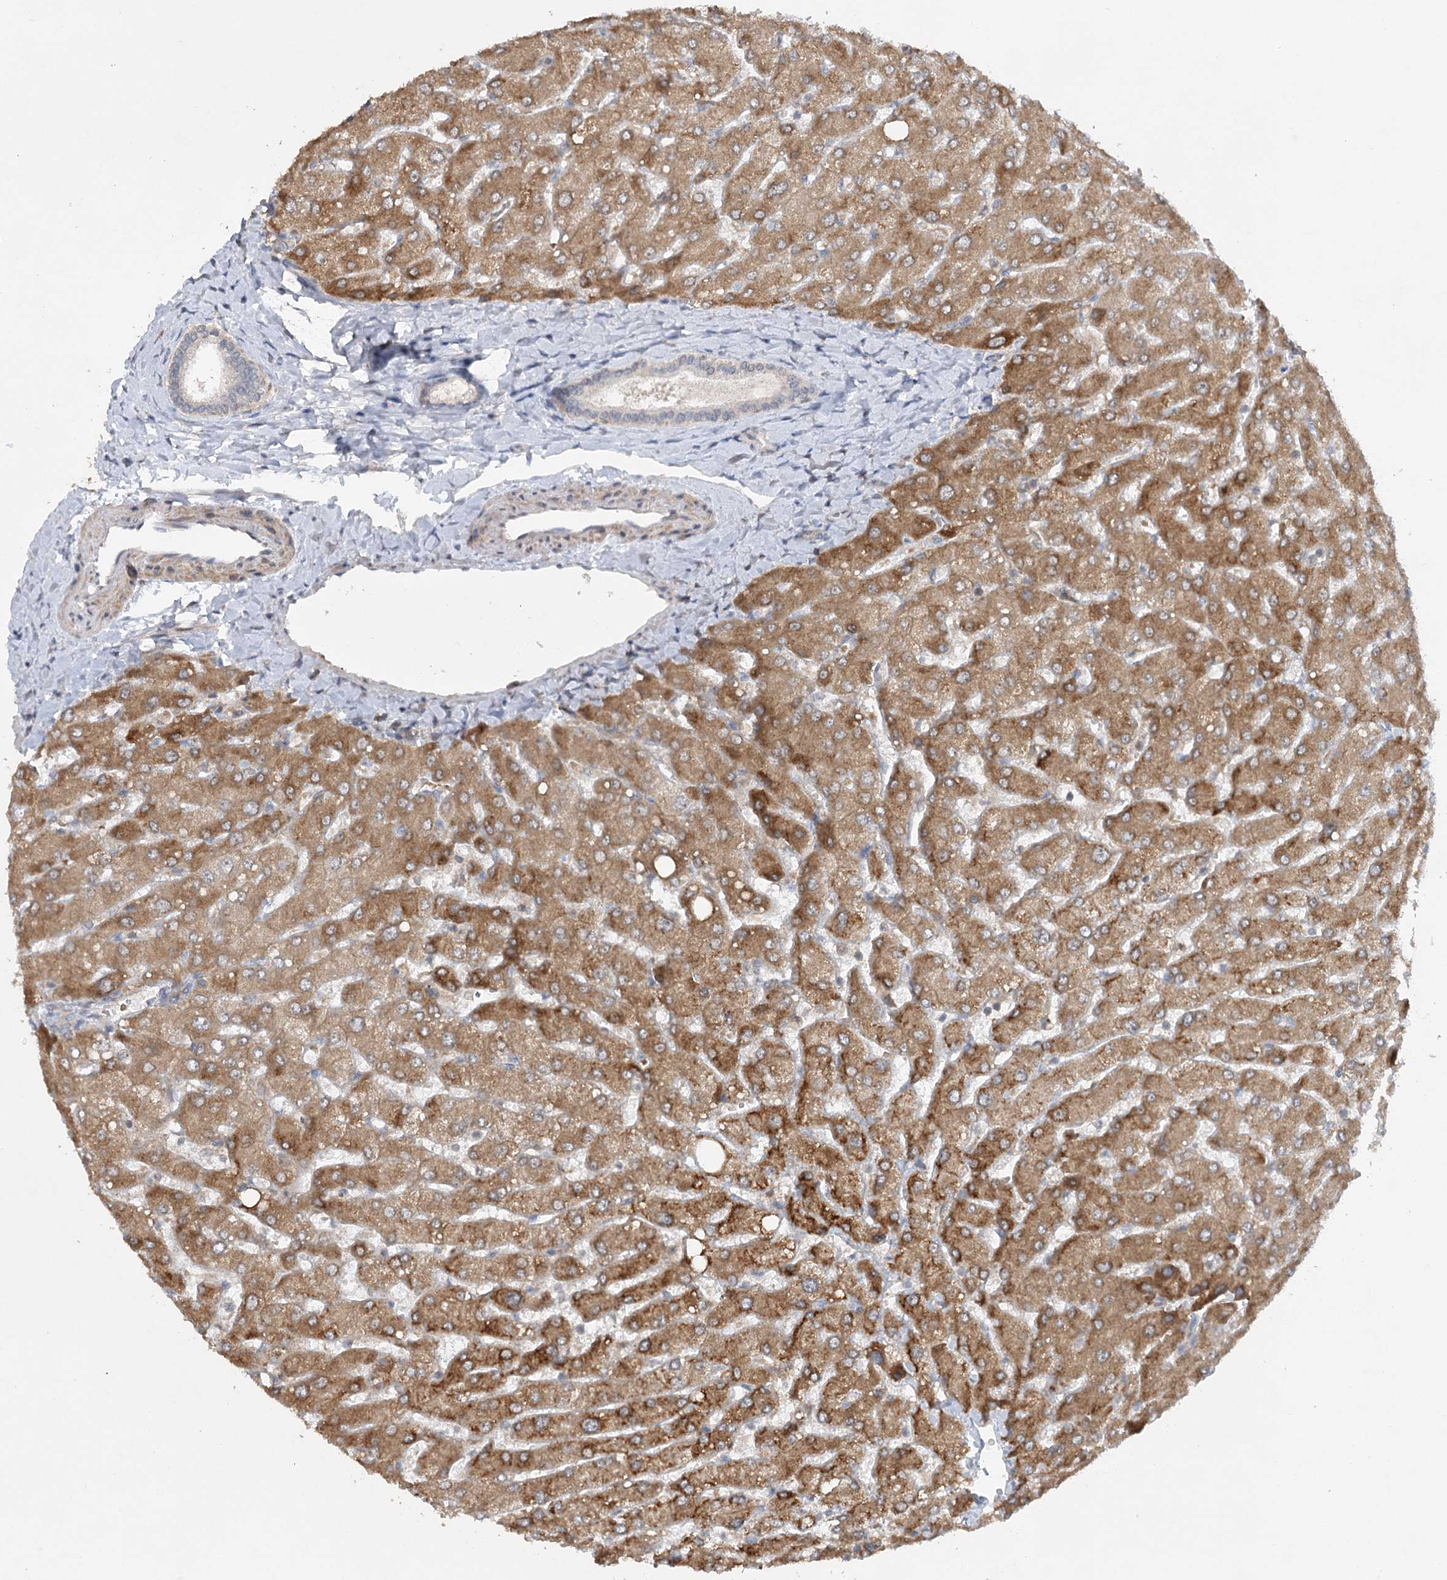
{"staining": {"intensity": "negative", "quantity": "none", "location": "none"}, "tissue": "liver", "cell_type": "Cholangiocytes", "image_type": "normal", "snomed": [{"axis": "morphology", "description": "Normal tissue, NOS"}, {"axis": "topography", "description": "Liver"}], "caption": "High magnification brightfield microscopy of normal liver stained with DAB (3,3'-diaminobenzidine) (brown) and counterstained with hematoxylin (blue): cholangiocytes show no significant staining. (DAB (3,3'-diaminobenzidine) immunohistochemistry (IHC) visualized using brightfield microscopy, high magnification).", "gene": "TRAF3IP1", "patient": {"sex": "male", "age": 55}}